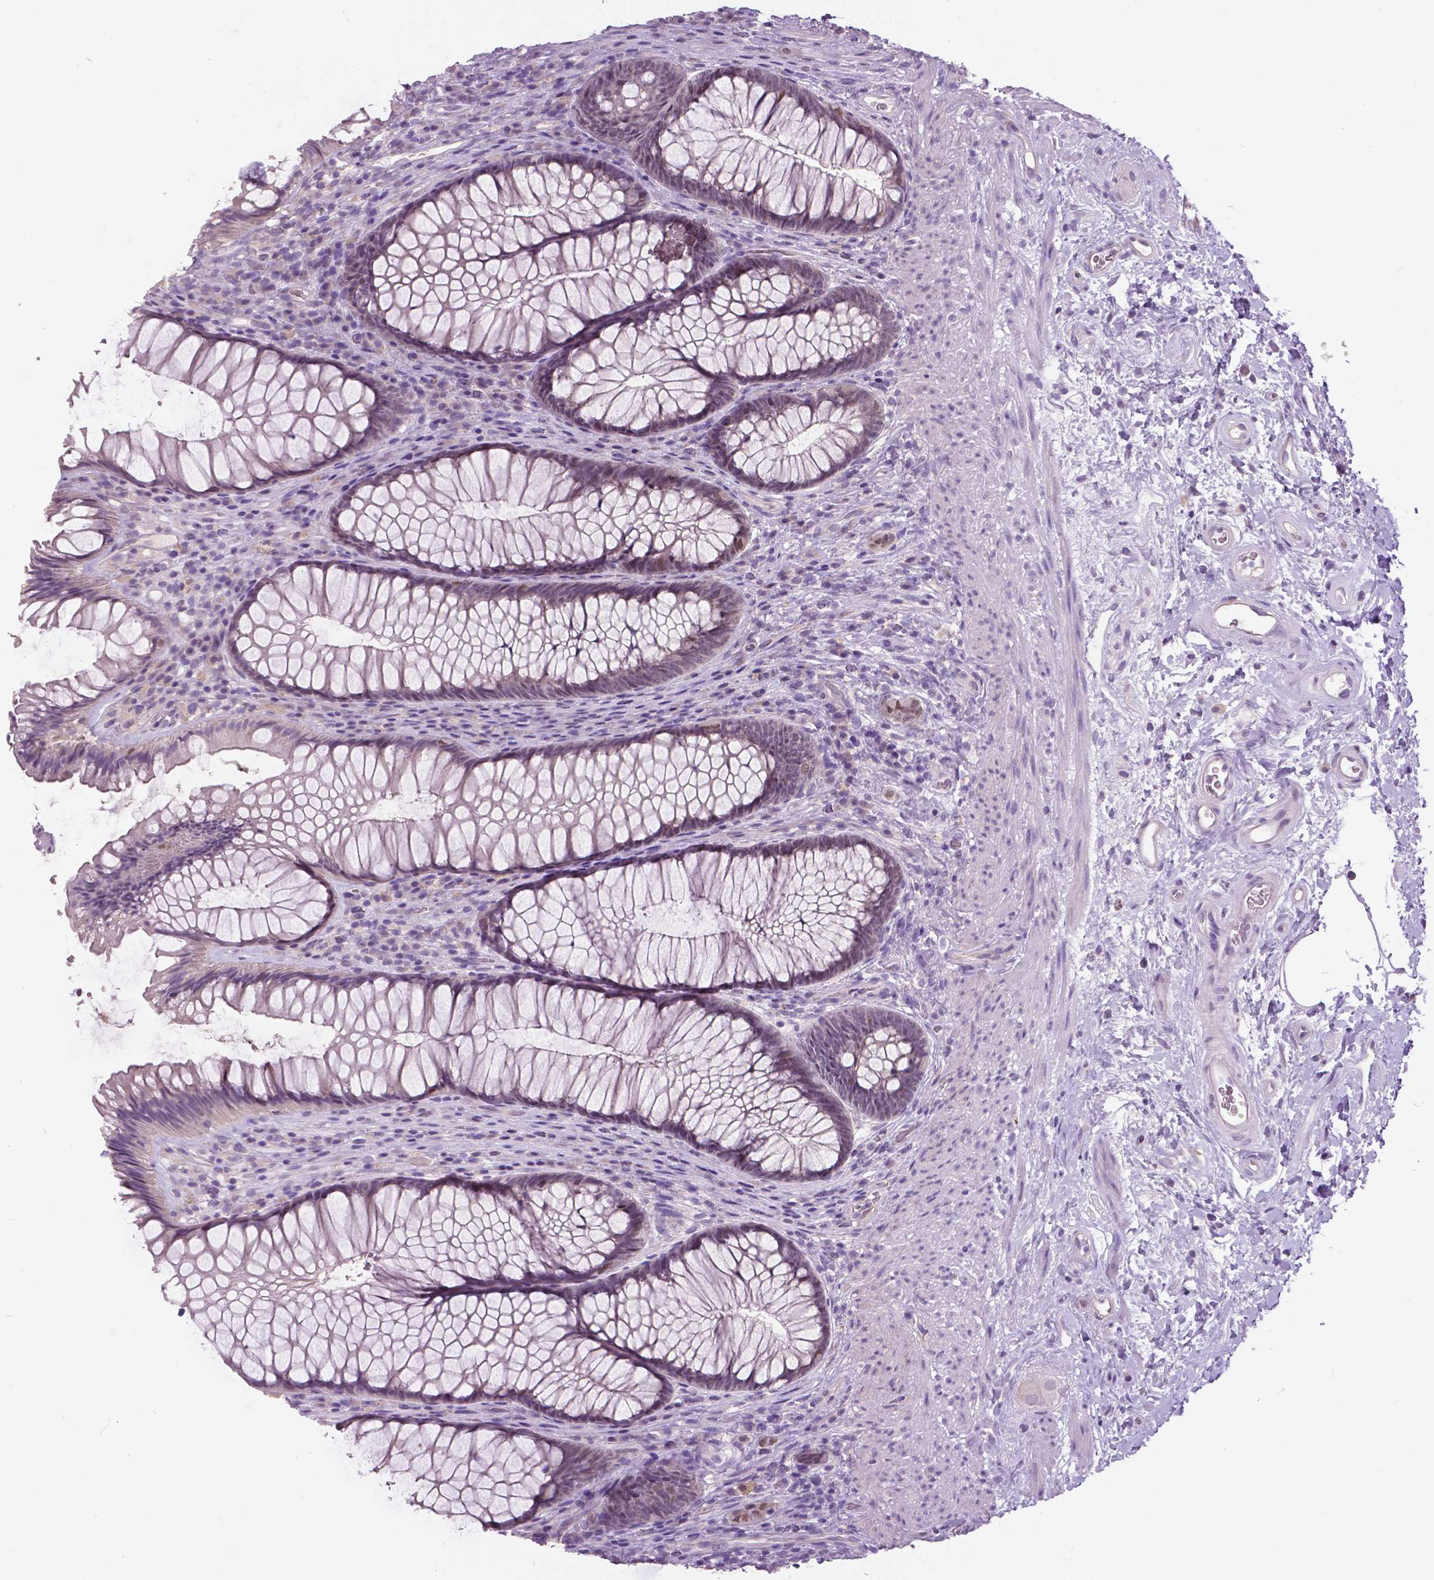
{"staining": {"intensity": "negative", "quantity": "none", "location": "none"}, "tissue": "rectum", "cell_type": "Glandular cells", "image_type": "normal", "snomed": [{"axis": "morphology", "description": "Normal tissue, NOS"}, {"axis": "topography", "description": "Smooth muscle"}, {"axis": "topography", "description": "Rectum"}], "caption": "DAB (3,3'-diaminobenzidine) immunohistochemical staining of benign human rectum exhibits no significant positivity in glandular cells.", "gene": "FOXA1", "patient": {"sex": "male", "age": 53}}